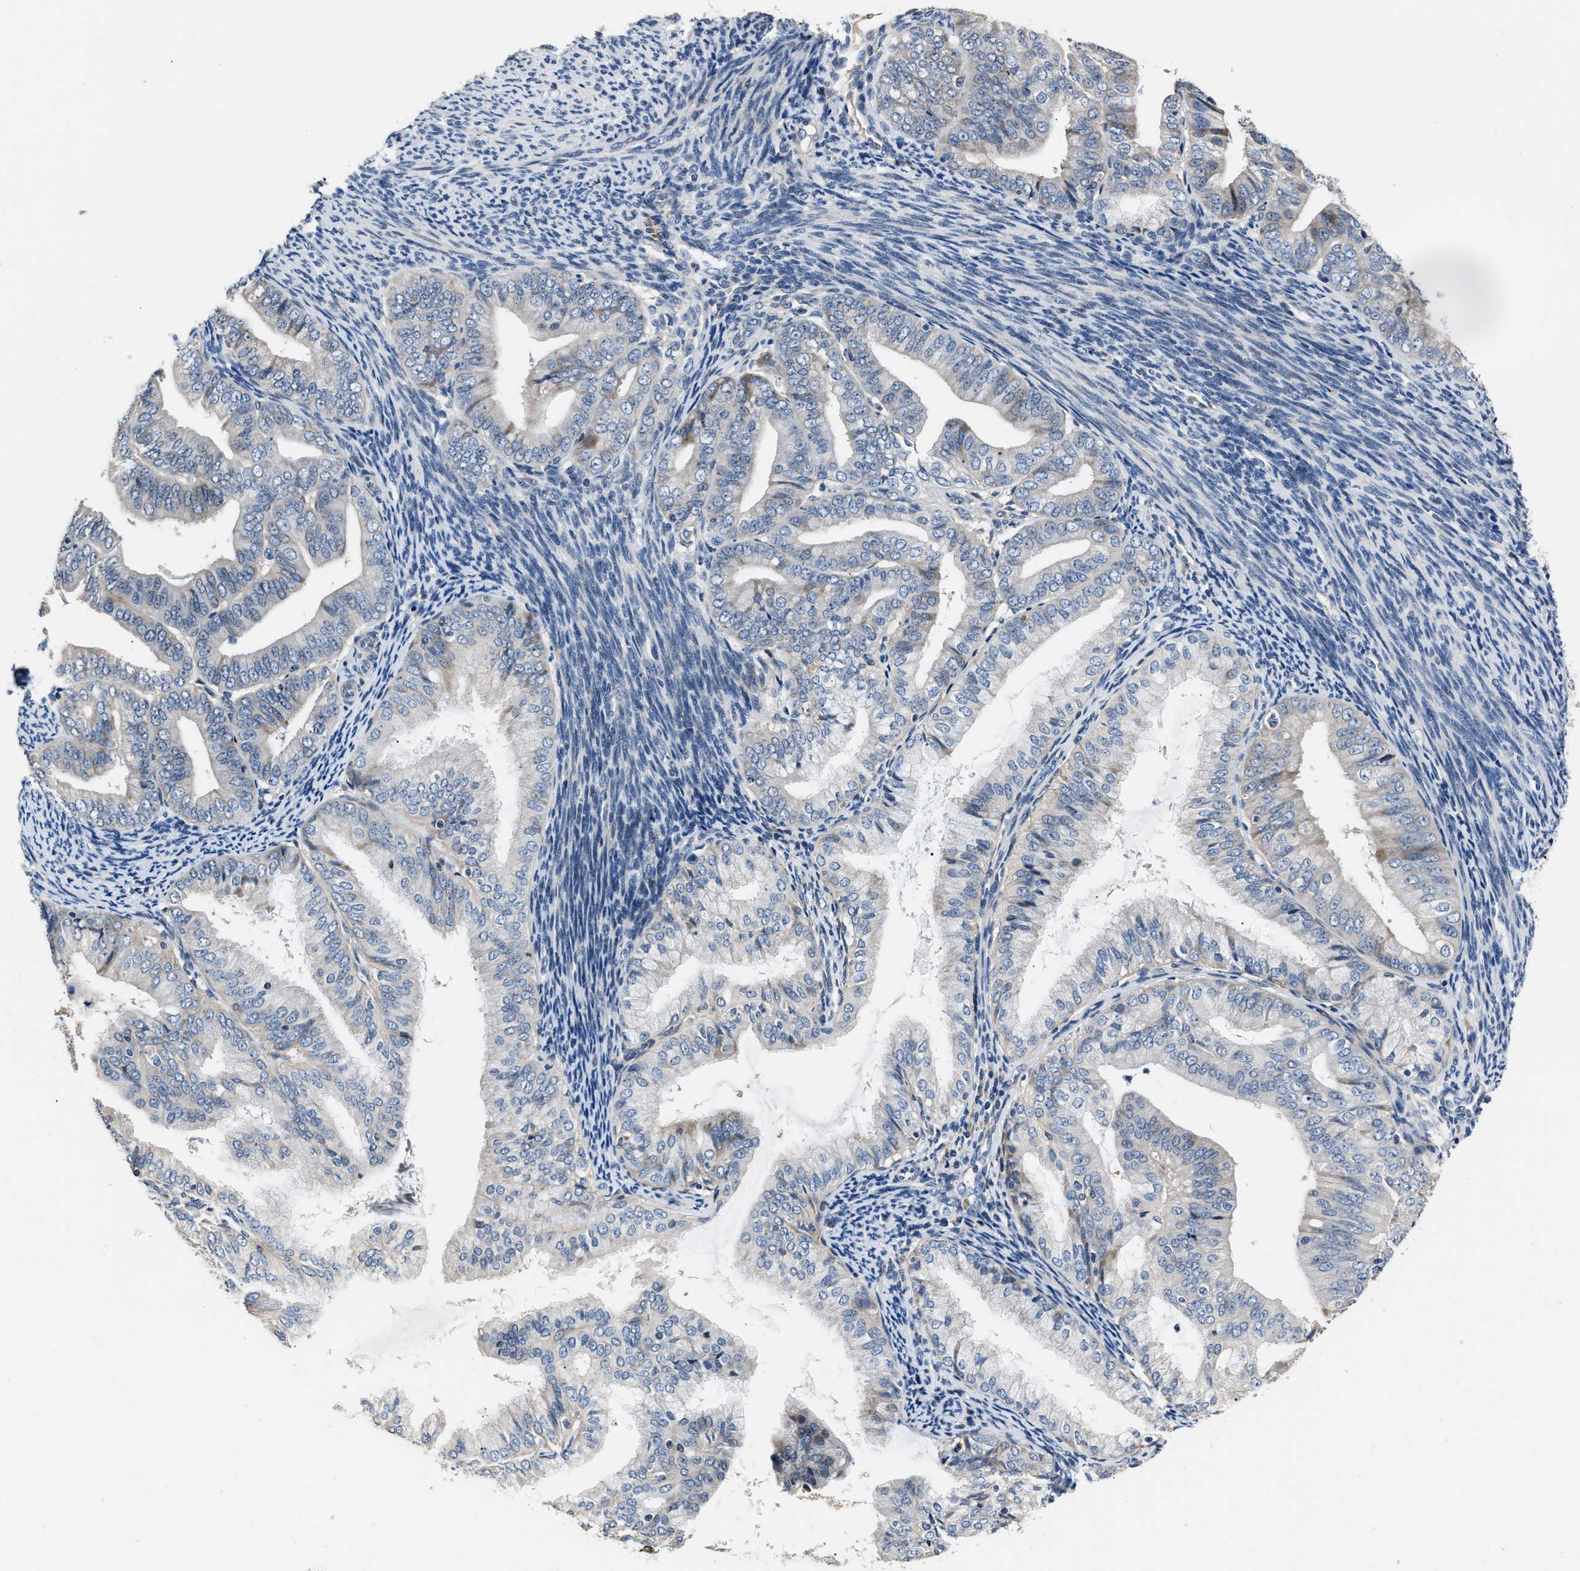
{"staining": {"intensity": "negative", "quantity": "none", "location": "none"}, "tissue": "endometrial cancer", "cell_type": "Tumor cells", "image_type": "cancer", "snomed": [{"axis": "morphology", "description": "Adenocarcinoma, NOS"}, {"axis": "topography", "description": "Endometrium"}], "caption": "DAB (3,3'-diaminobenzidine) immunohistochemical staining of human endometrial adenocarcinoma shows no significant staining in tumor cells. (Stains: DAB immunohistochemistry (IHC) with hematoxylin counter stain, Microscopy: brightfield microscopy at high magnification).", "gene": "DNAJC24", "patient": {"sex": "female", "age": 63}}